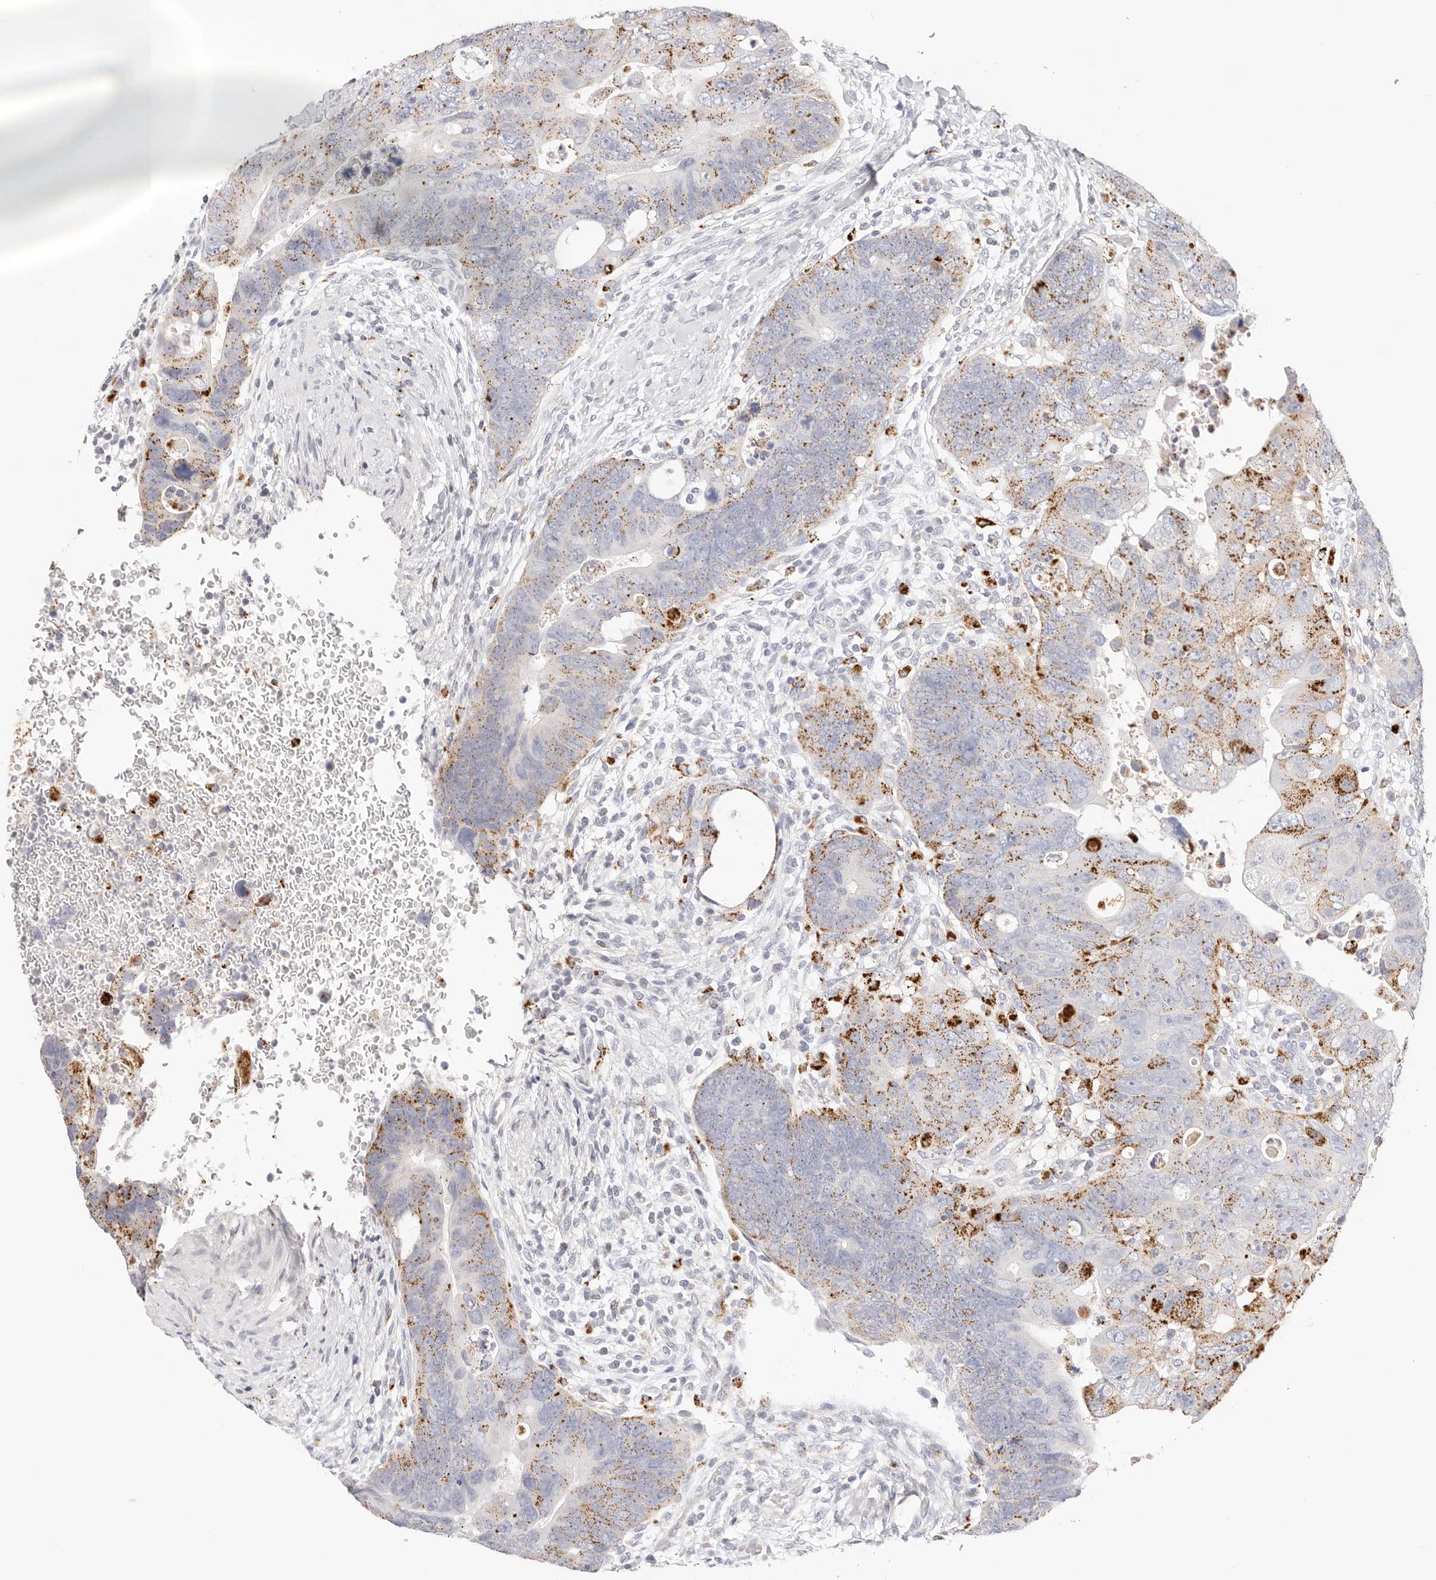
{"staining": {"intensity": "moderate", "quantity": "25%-75%", "location": "cytoplasmic/membranous"}, "tissue": "colorectal cancer", "cell_type": "Tumor cells", "image_type": "cancer", "snomed": [{"axis": "morphology", "description": "Adenocarcinoma, NOS"}, {"axis": "topography", "description": "Rectum"}], "caption": "Immunohistochemical staining of colorectal adenocarcinoma shows medium levels of moderate cytoplasmic/membranous expression in about 25%-75% of tumor cells.", "gene": "STKLD1", "patient": {"sex": "male", "age": 59}}